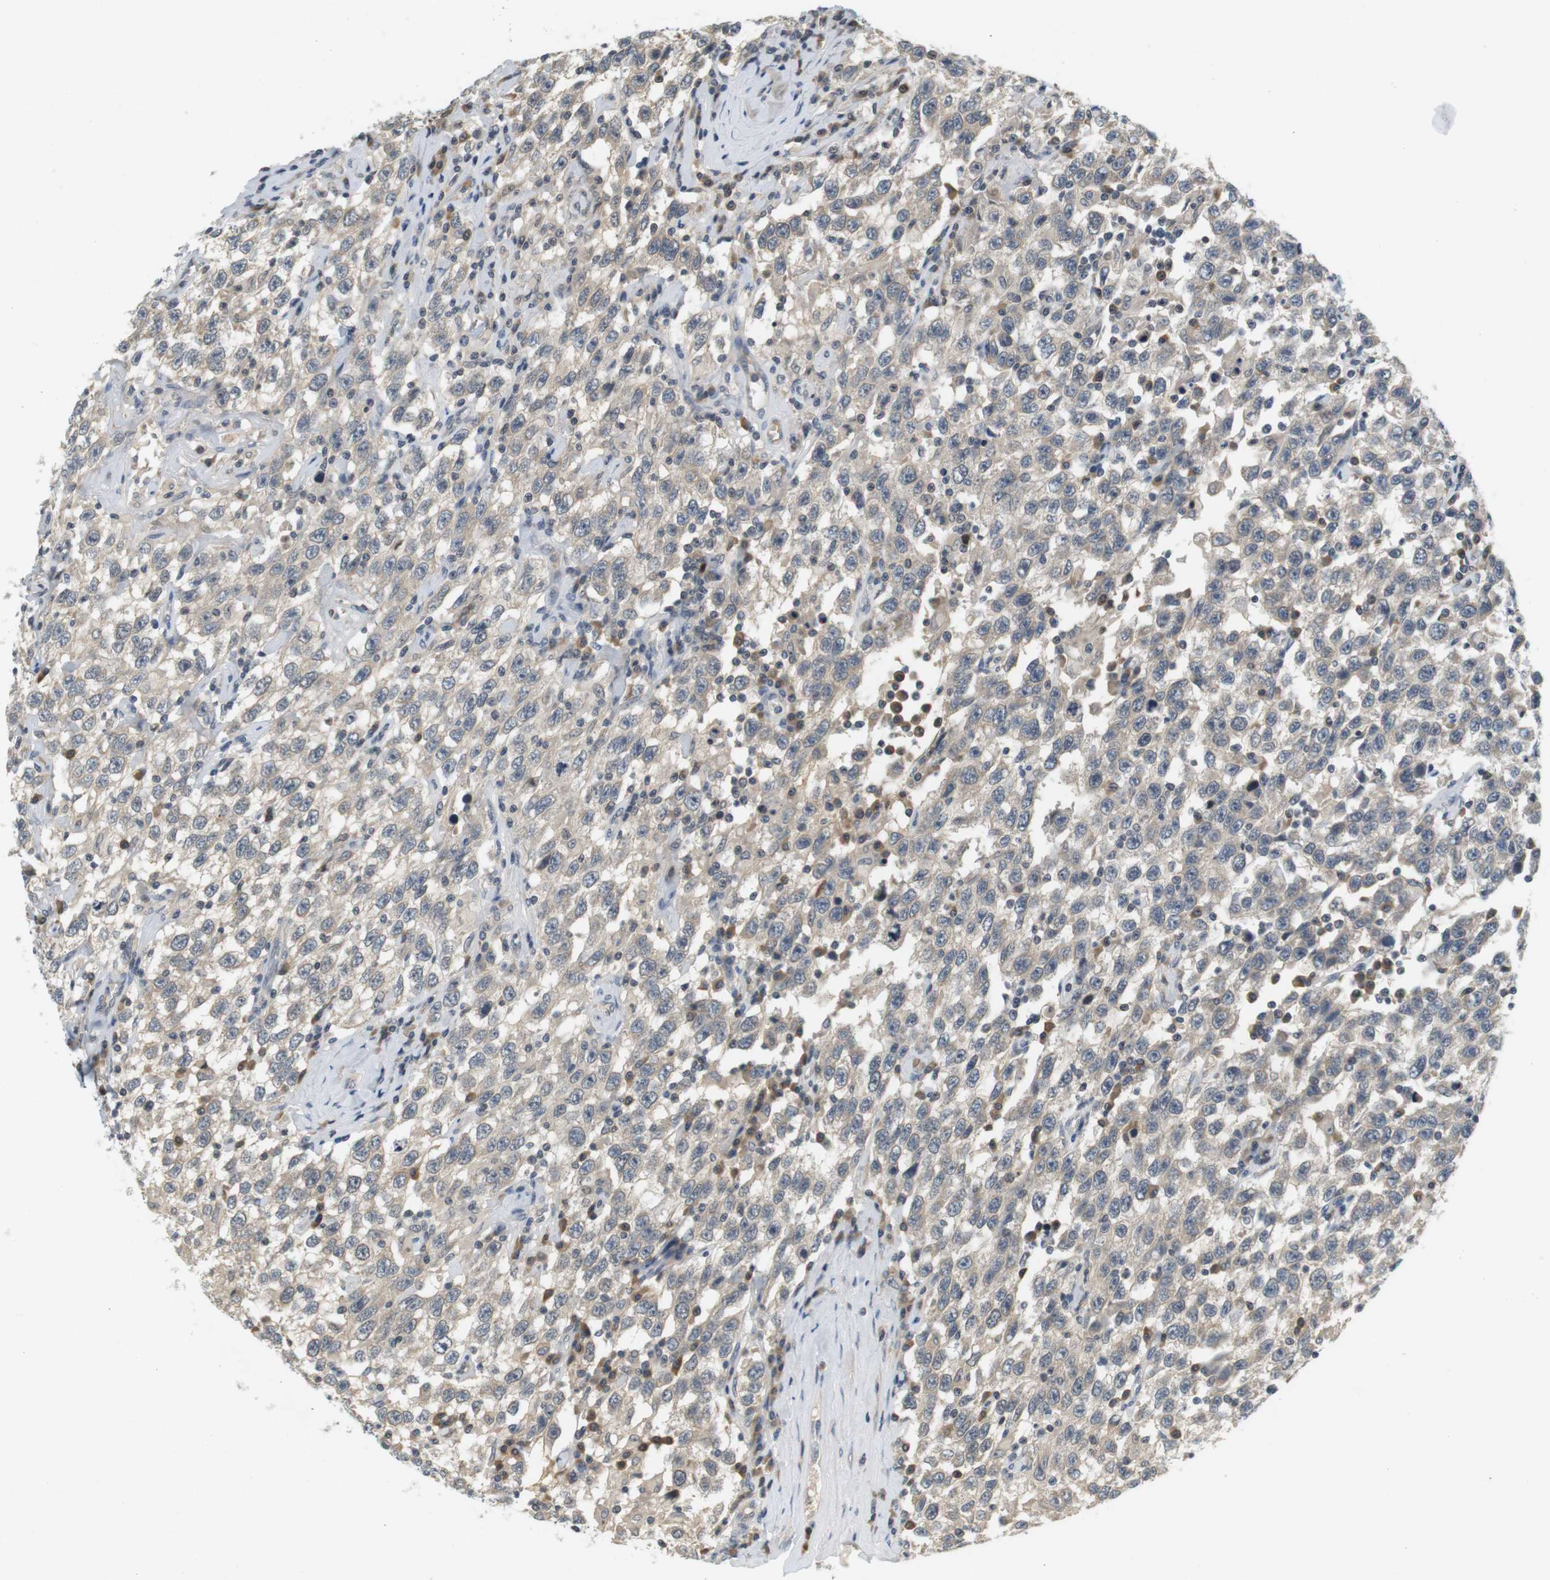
{"staining": {"intensity": "negative", "quantity": "none", "location": "none"}, "tissue": "testis cancer", "cell_type": "Tumor cells", "image_type": "cancer", "snomed": [{"axis": "morphology", "description": "Seminoma, NOS"}, {"axis": "topography", "description": "Testis"}], "caption": "Tumor cells show no significant protein staining in testis cancer.", "gene": "WNT7A", "patient": {"sex": "male", "age": 41}}